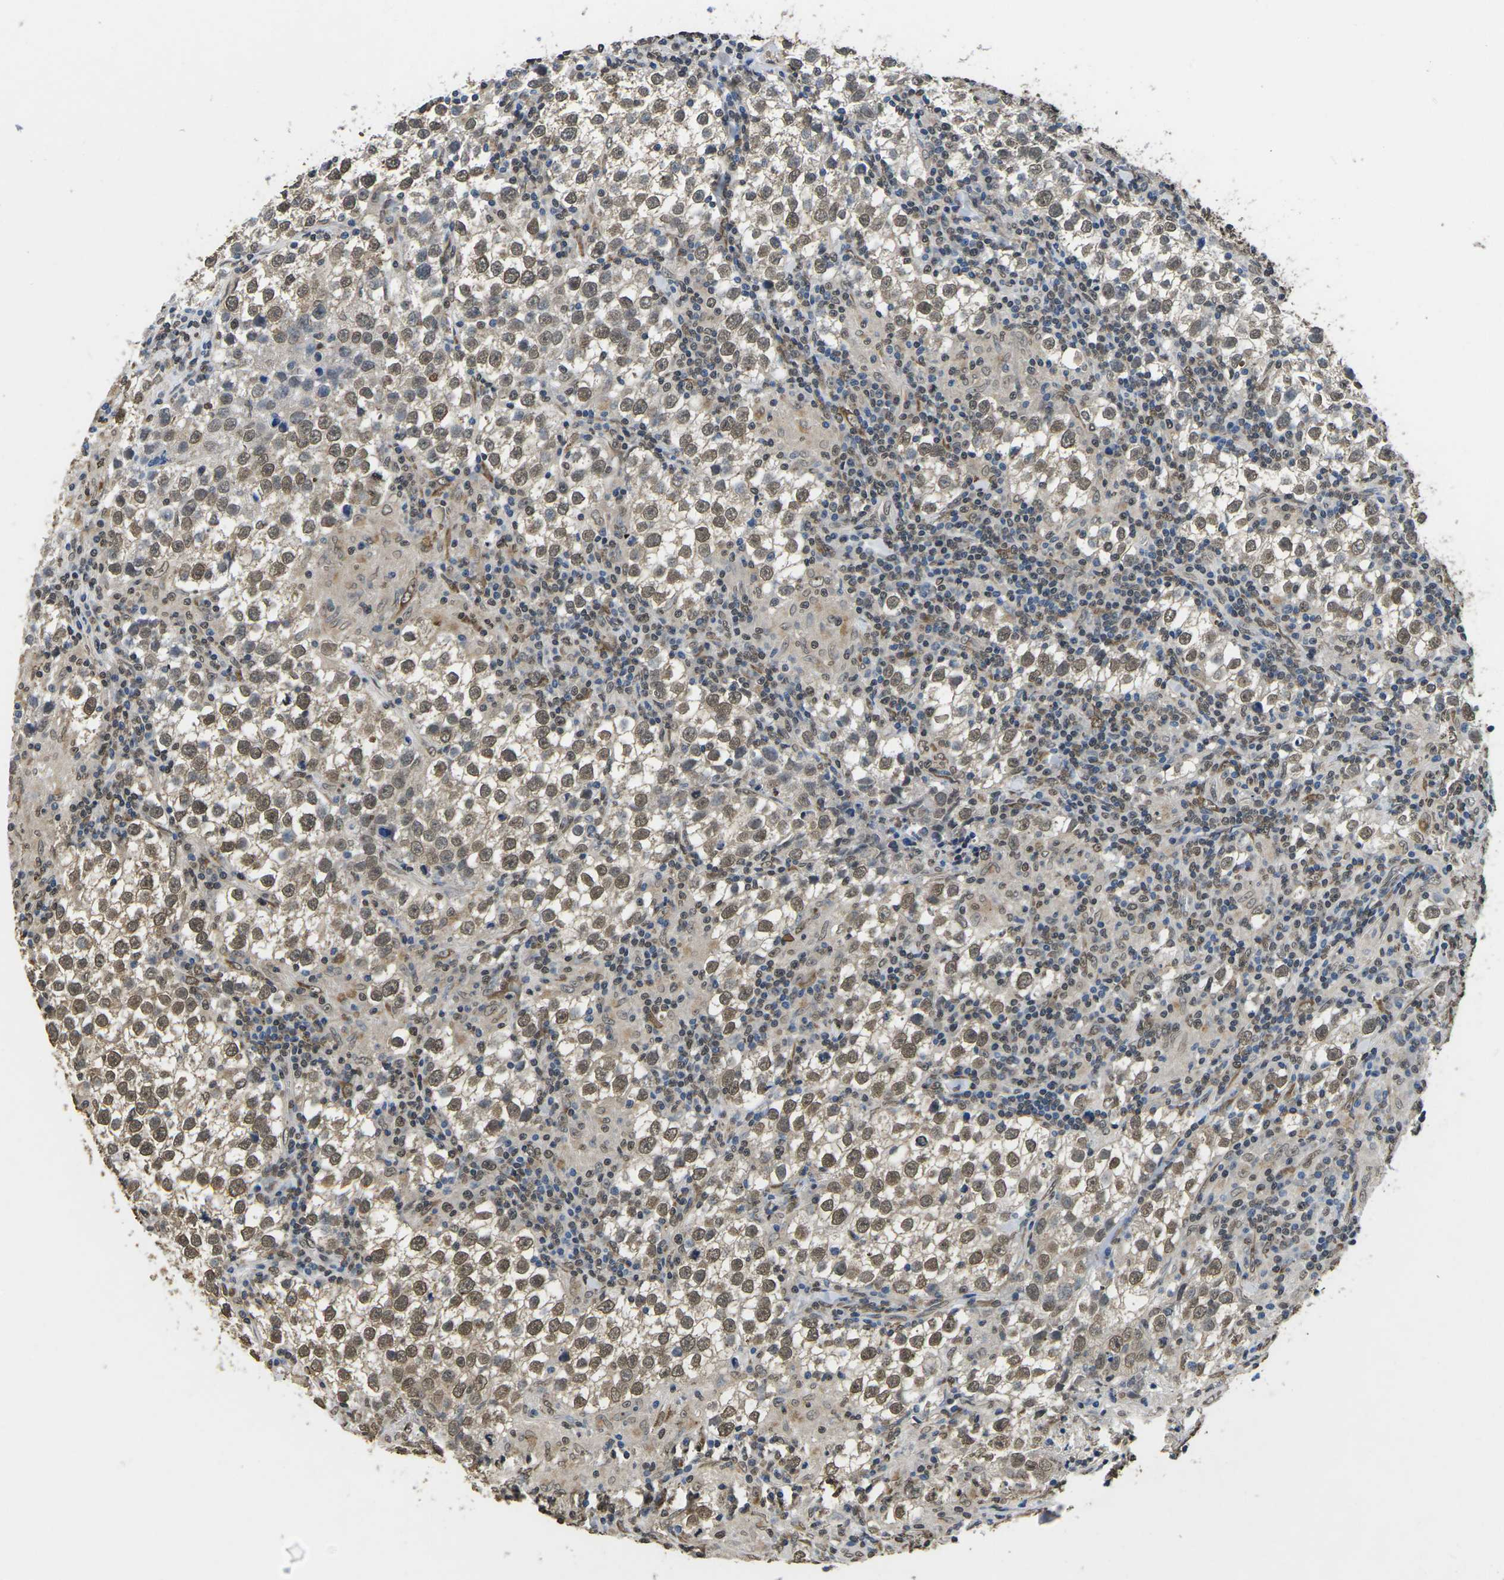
{"staining": {"intensity": "moderate", "quantity": ">75%", "location": "nuclear"}, "tissue": "testis cancer", "cell_type": "Tumor cells", "image_type": "cancer", "snomed": [{"axis": "morphology", "description": "Seminoma, NOS"}, {"axis": "morphology", "description": "Carcinoma, Embryonal, NOS"}, {"axis": "topography", "description": "Testis"}], "caption": "Immunohistochemistry (DAB (3,3'-diaminobenzidine)) staining of human testis embryonal carcinoma demonstrates moderate nuclear protein expression in about >75% of tumor cells.", "gene": "SCNN1B", "patient": {"sex": "male", "age": 36}}